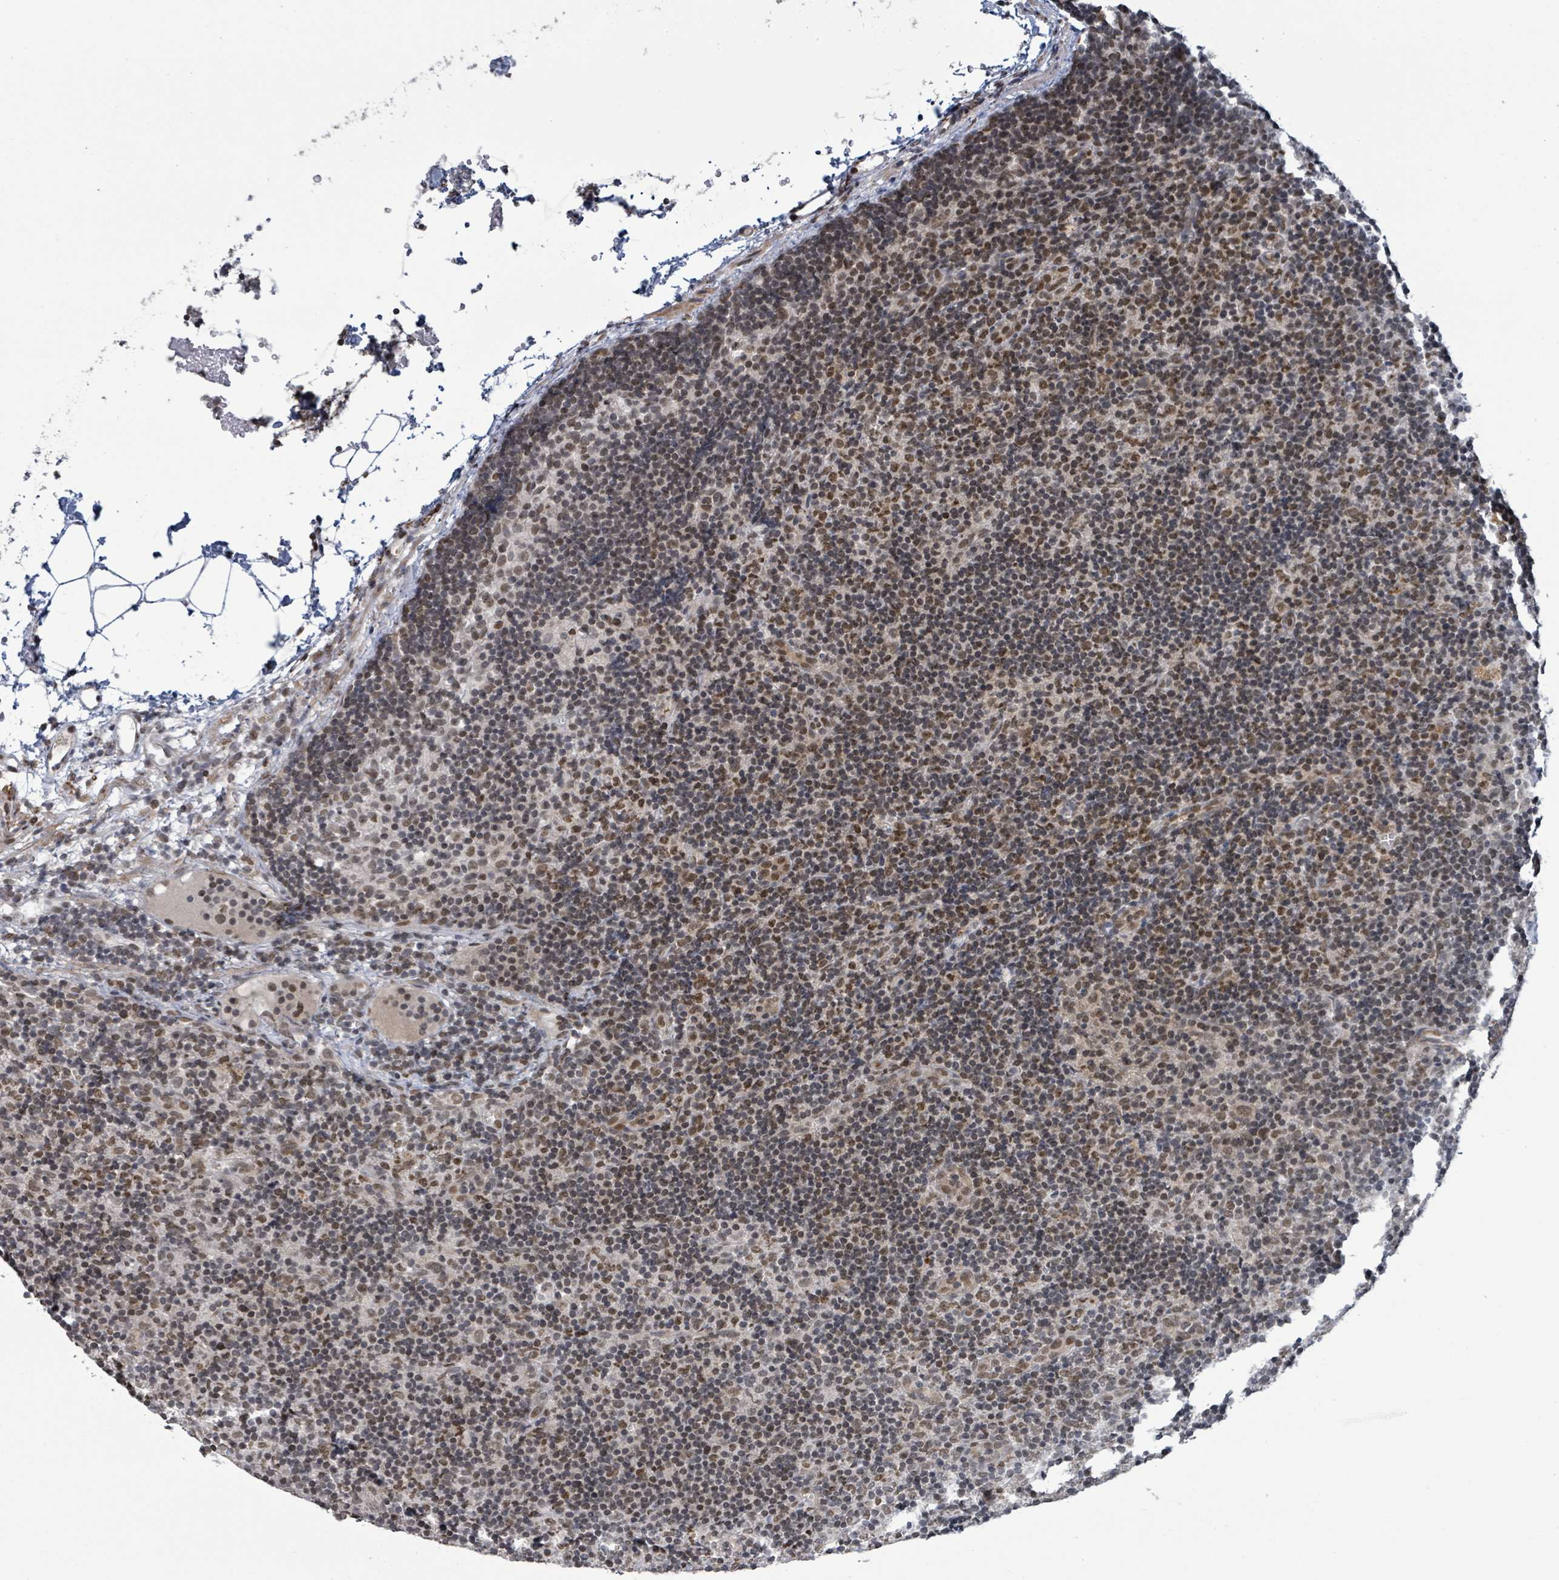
{"staining": {"intensity": "negative", "quantity": "none", "location": "none"}, "tissue": "lymph node", "cell_type": "Germinal center cells", "image_type": "normal", "snomed": [{"axis": "morphology", "description": "Normal tissue, NOS"}, {"axis": "topography", "description": "Lymph node"}], "caption": "This is an immunohistochemistry micrograph of normal lymph node. There is no staining in germinal center cells.", "gene": "SBF2", "patient": {"sex": "female", "age": 30}}